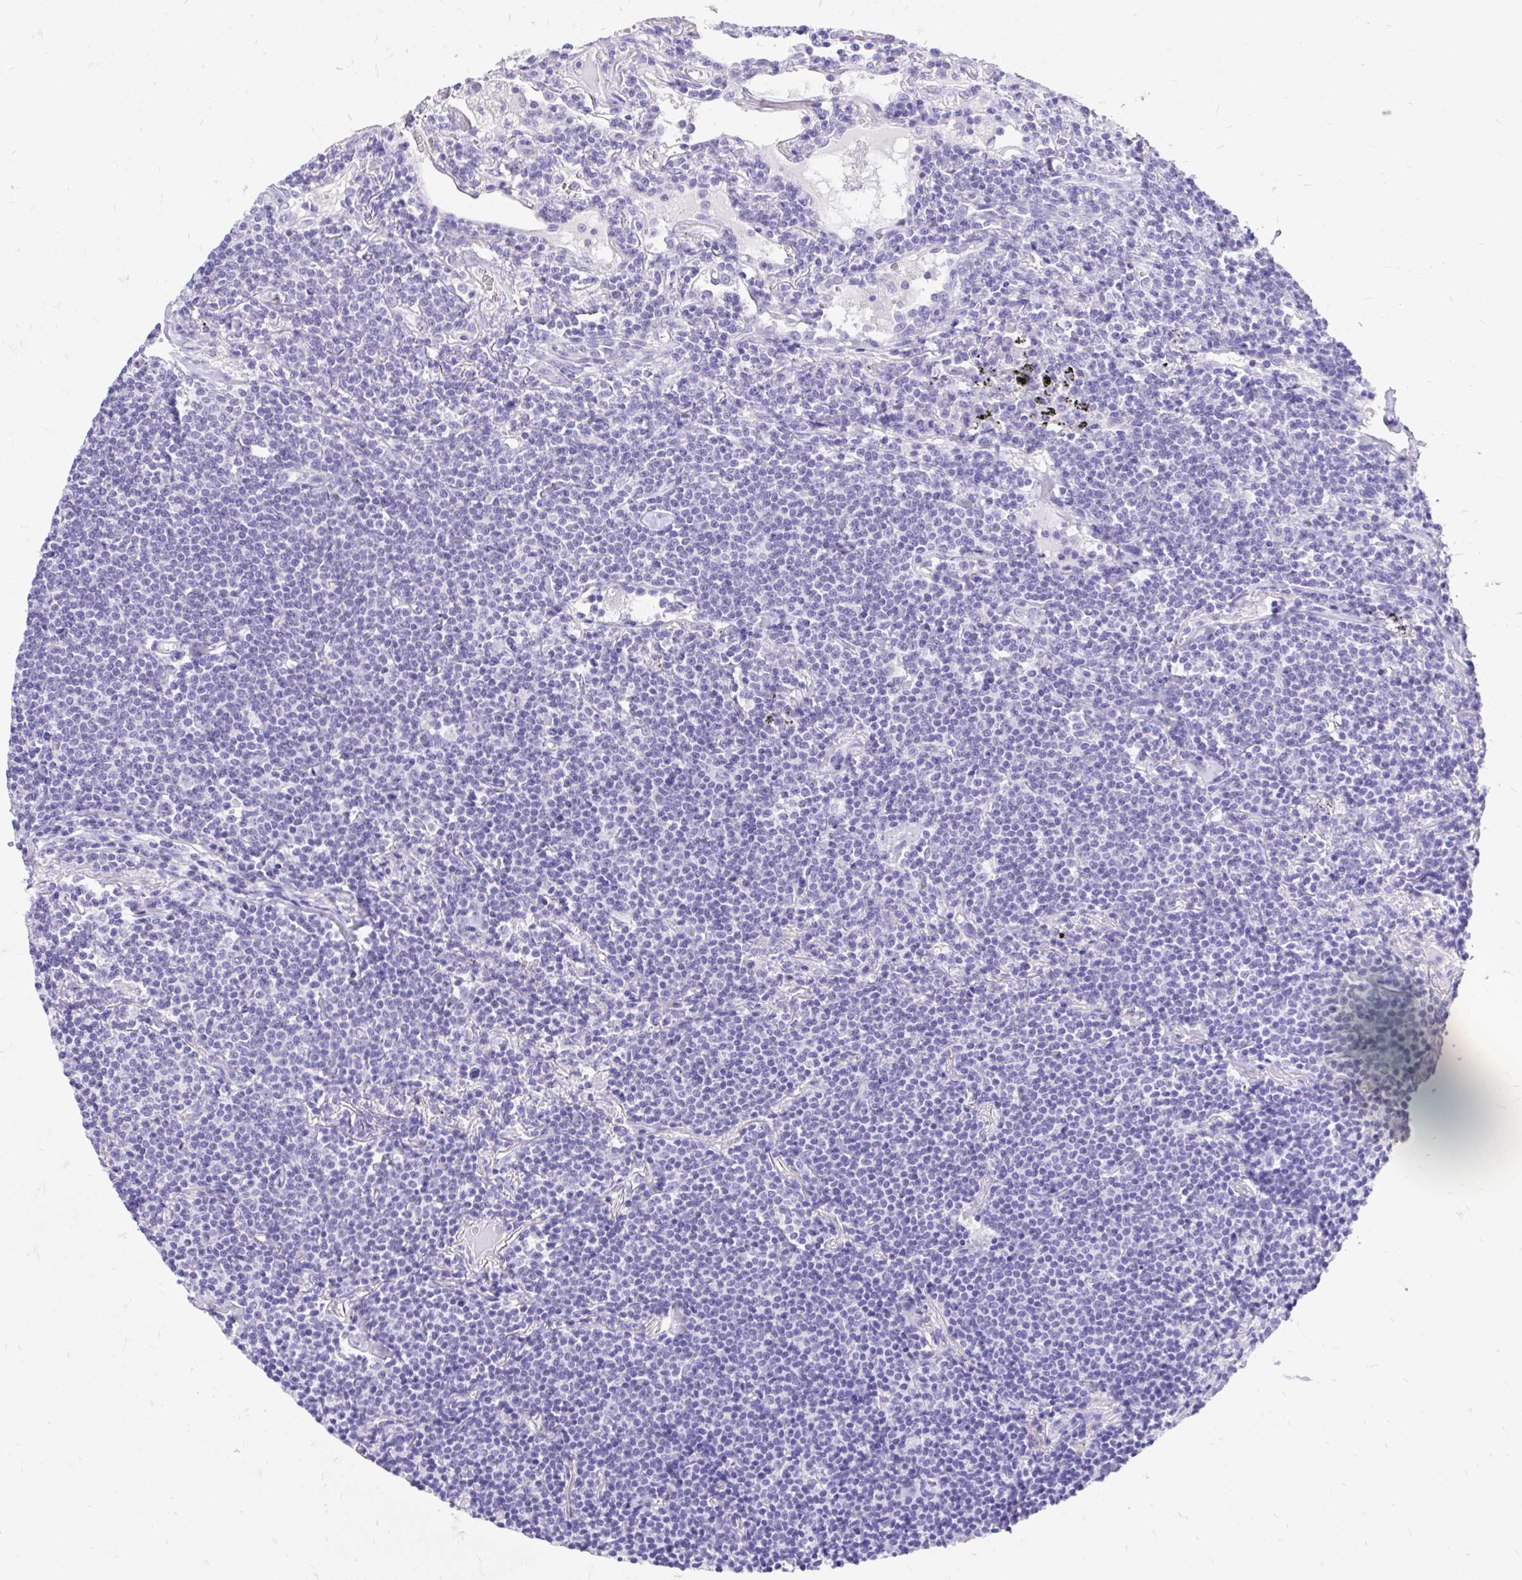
{"staining": {"intensity": "negative", "quantity": "none", "location": "none"}, "tissue": "lymphoma", "cell_type": "Tumor cells", "image_type": "cancer", "snomed": [{"axis": "morphology", "description": "Malignant lymphoma, non-Hodgkin's type, Low grade"}, {"axis": "topography", "description": "Lung"}], "caption": "Micrograph shows no protein staining in tumor cells of low-grade malignant lymphoma, non-Hodgkin's type tissue. (DAB immunohistochemistry, high magnification).", "gene": "MON1A", "patient": {"sex": "female", "age": 71}}